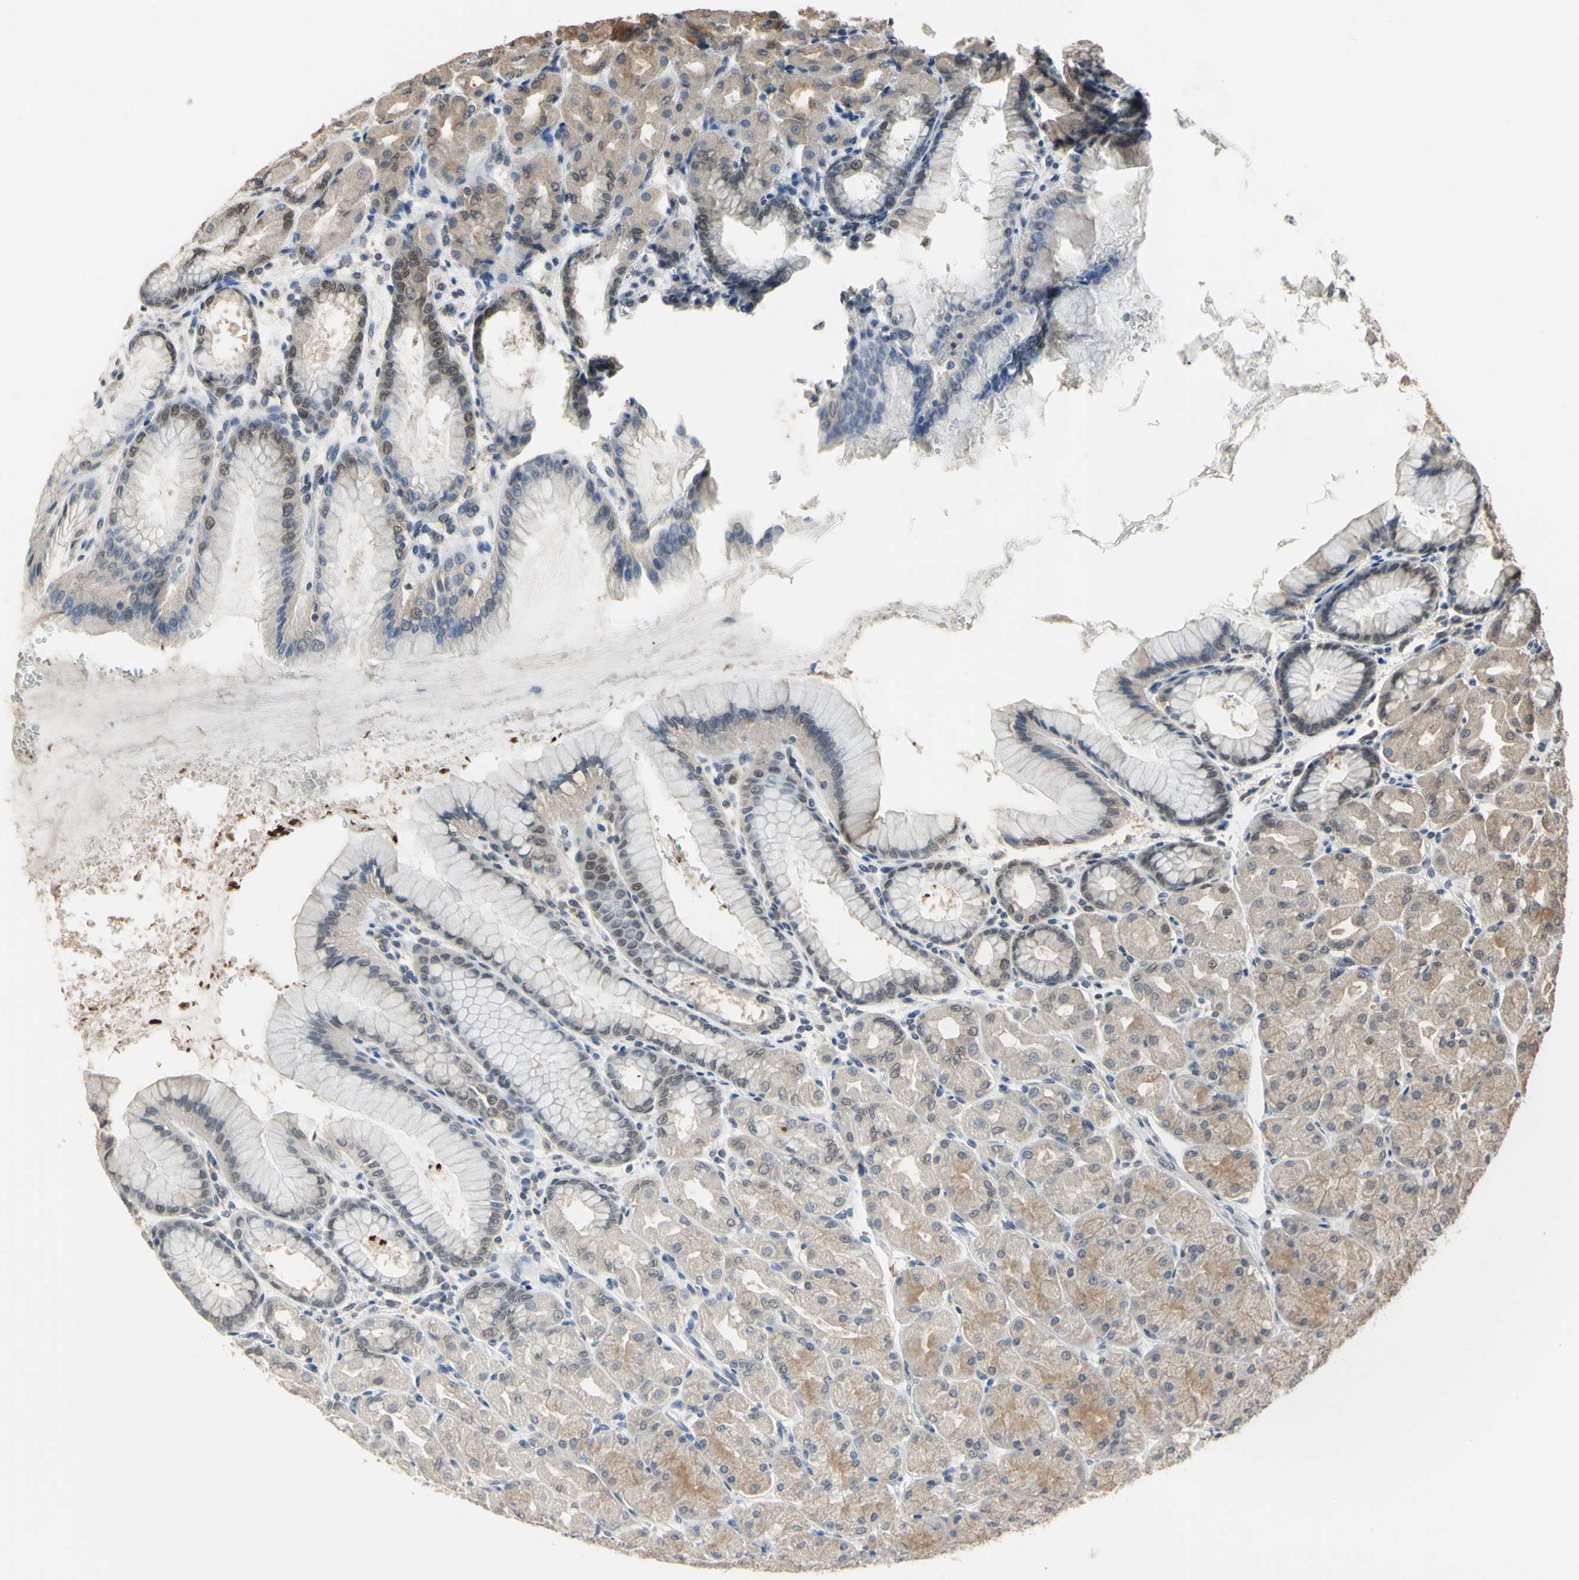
{"staining": {"intensity": "moderate", "quantity": "25%-75%", "location": "cytoplasmic/membranous,nuclear"}, "tissue": "stomach", "cell_type": "Glandular cells", "image_type": "normal", "snomed": [{"axis": "morphology", "description": "Normal tissue, NOS"}, {"axis": "topography", "description": "Stomach, upper"}], "caption": "Immunohistochemistry image of benign human stomach stained for a protein (brown), which exhibits medium levels of moderate cytoplasmic/membranous,nuclear expression in about 25%-75% of glandular cells.", "gene": "ZNF174", "patient": {"sex": "female", "age": 56}}